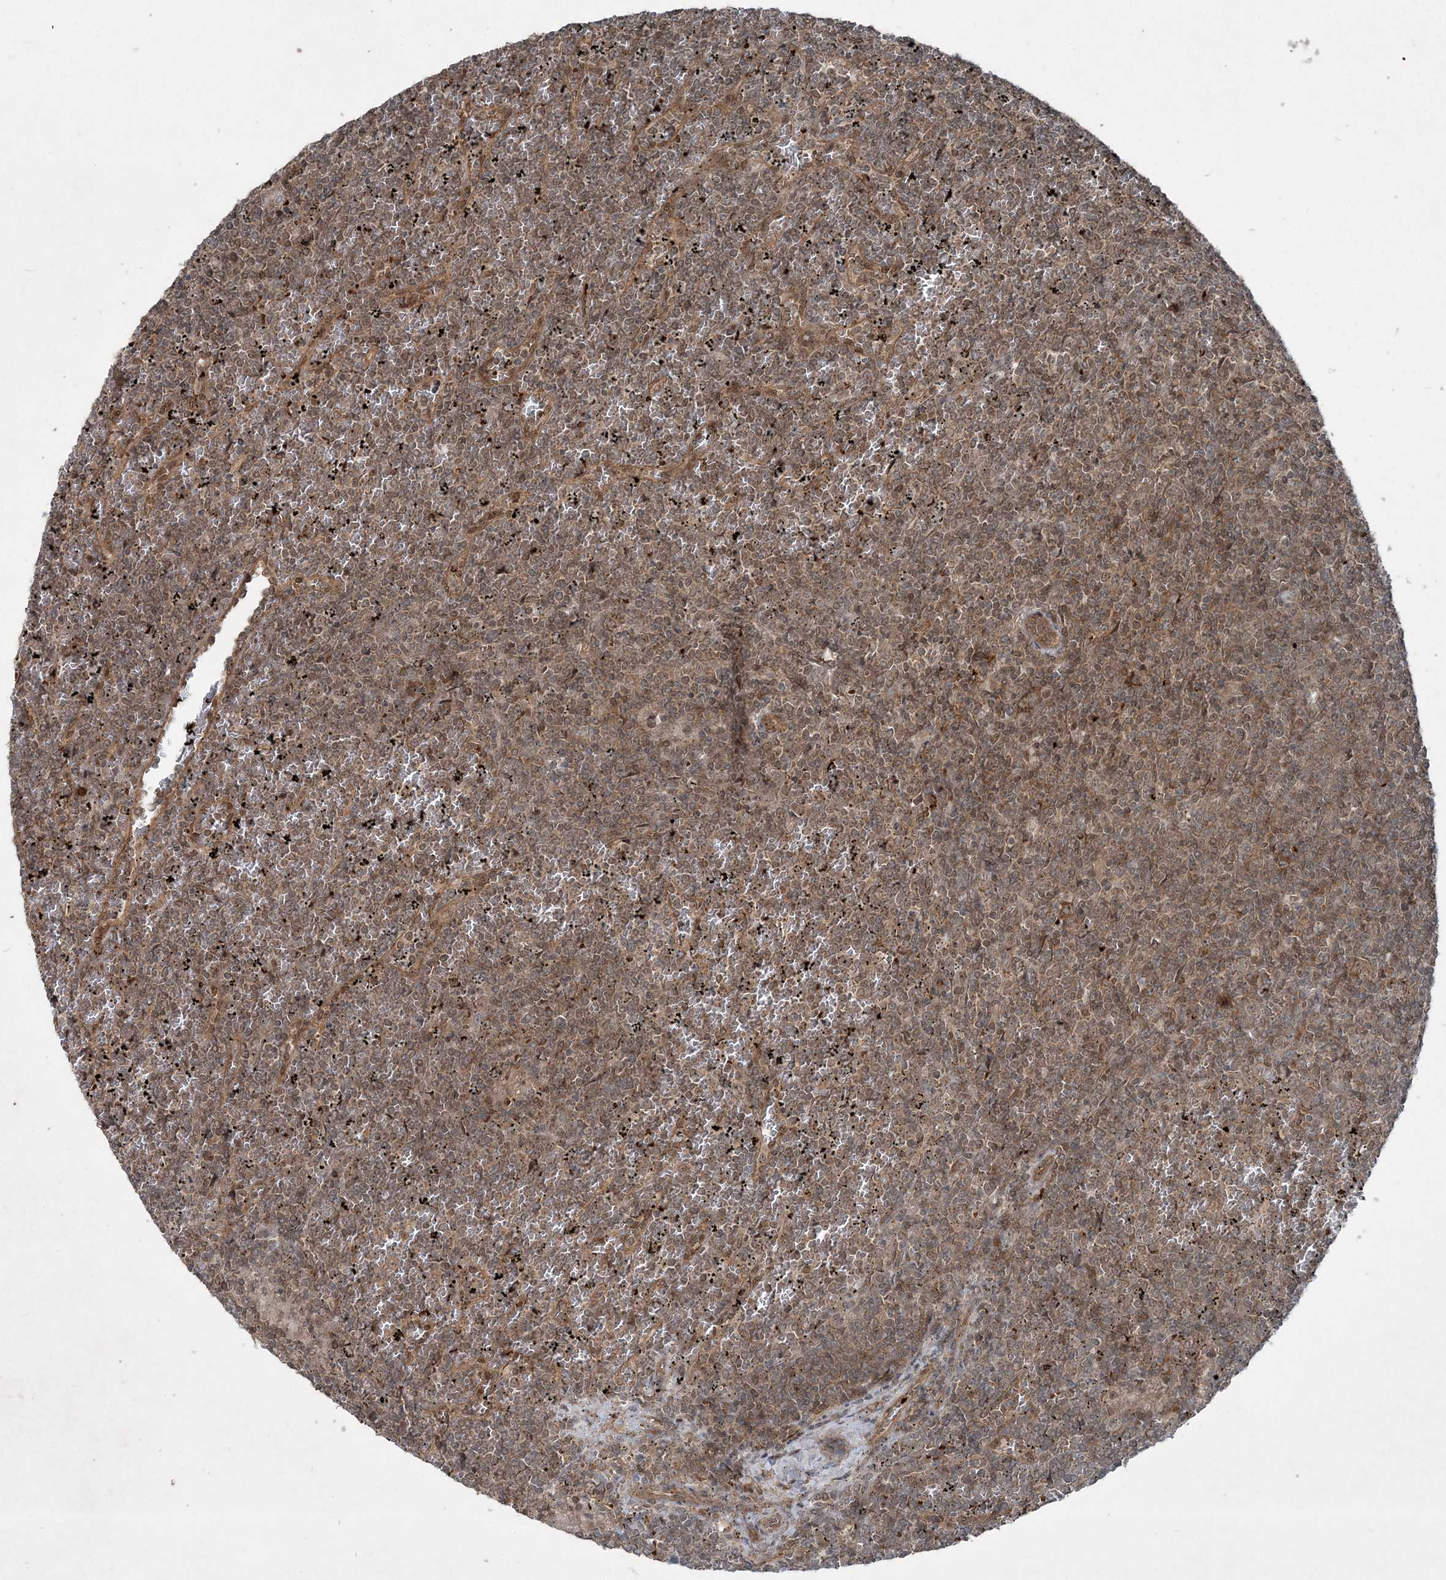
{"staining": {"intensity": "moderate", "quantity": ">75%", "location": "cytoplasmic/membranous,nuclear"}, "tissue": "lymphoma", "cell_type": "Tumor cells", "image_type": "cancer", "snomed": [{"axis": "morphology", "description": "Malignant lymphoma, non-Hodgkin's type, Low grade"}, {"axis": "topography", "description": "Spleen"}], "caption": "This is an image of IHC staining of lymphoma, which shows moderate positivity in the cytoplasmic/membranous and nuclear of tumor cells.", "gene": "FBXL17", "patient": {"sex": "female", "age": 19}}